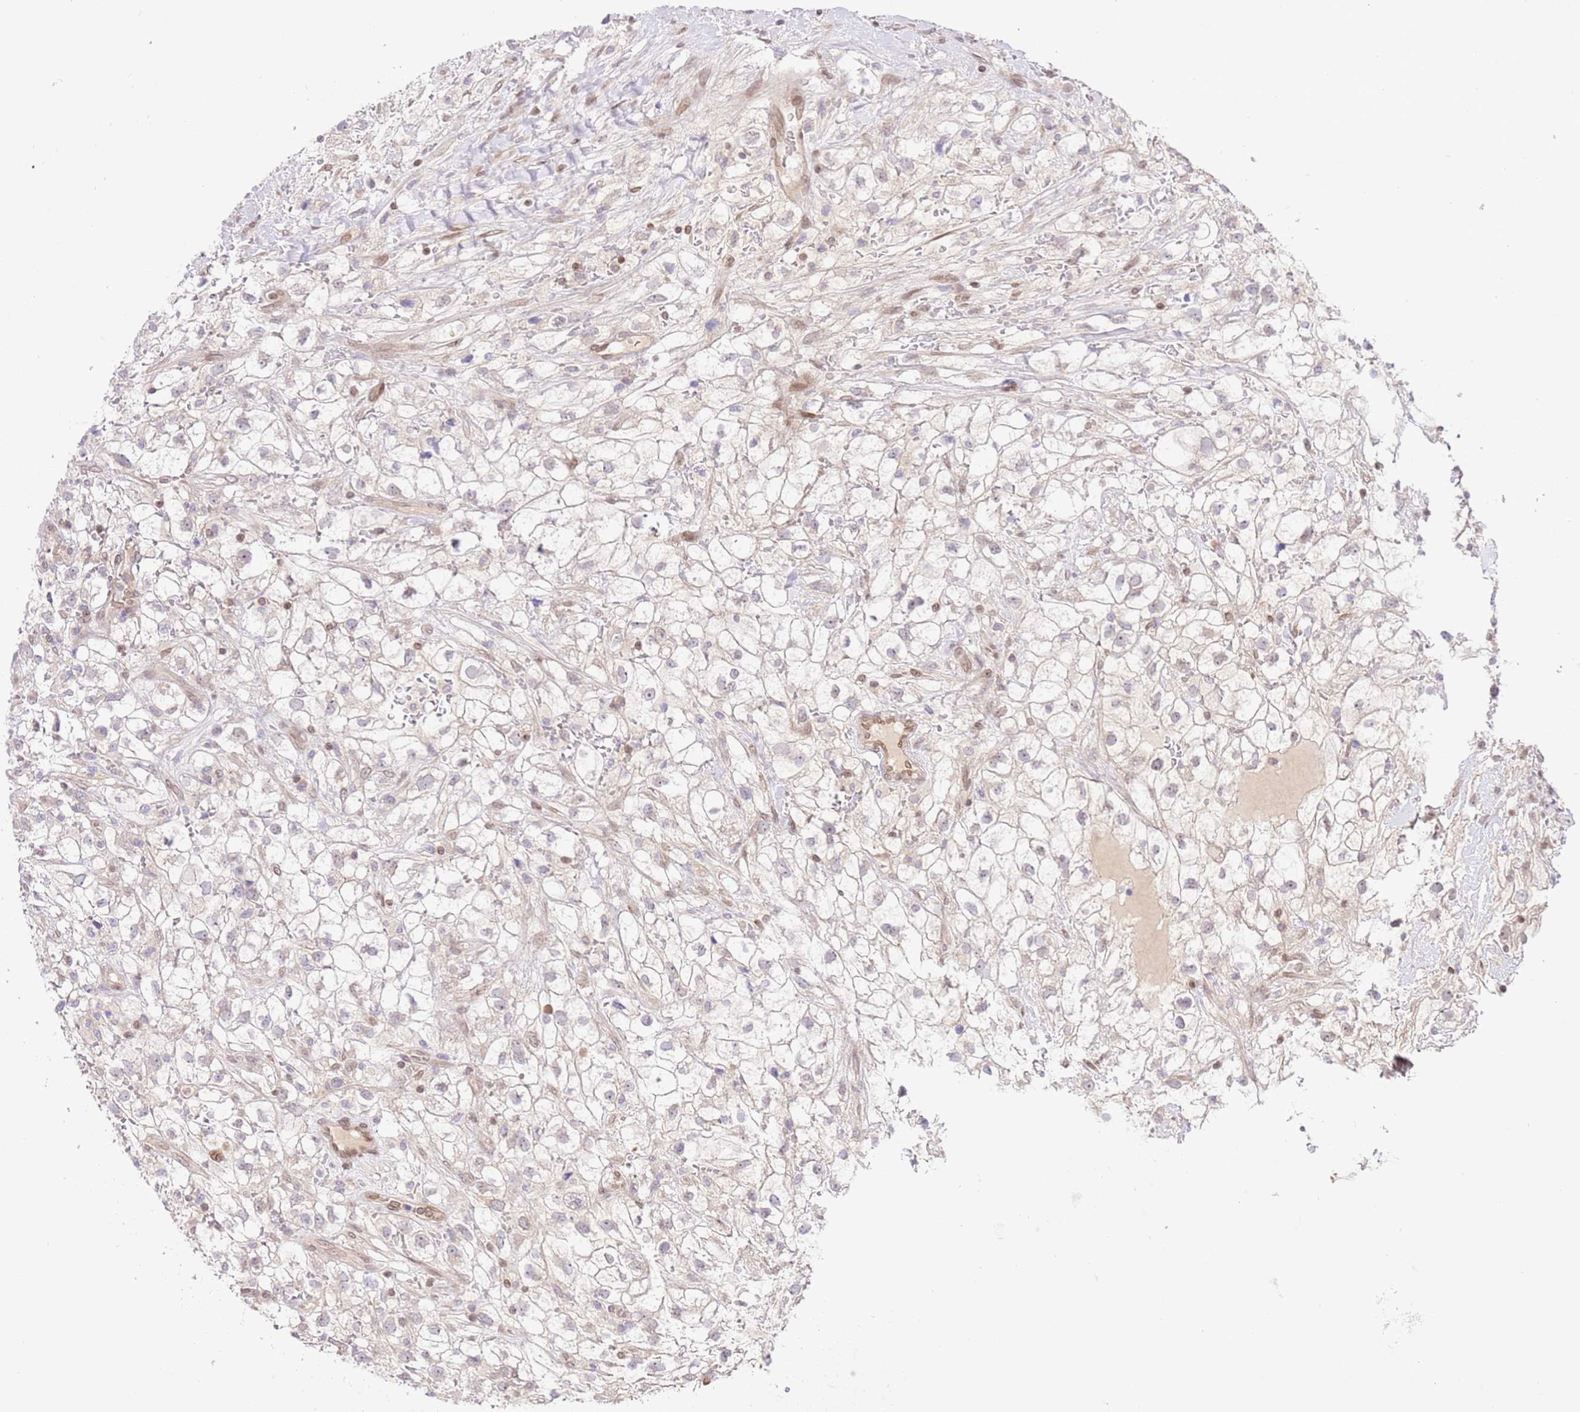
{"staining": {"intensity": "negative", "quantity": "none", "location": "none"}, "tissue": "renal cancer", "cell_type": "Tumor cells", "image_type": "cancer", "snomed": [{"axis": "morphology", "description": "Adenocarcinoma, NOS"}, {"axis": "topography", "description": "Kidney"}], "caption": "This is an immunohistochemistry (IHC) photomicrograph of renal cancer. There is no expression in tumor cells.", "gene": "TRIM37", "patient": {"sex": "male", "age": 59}}